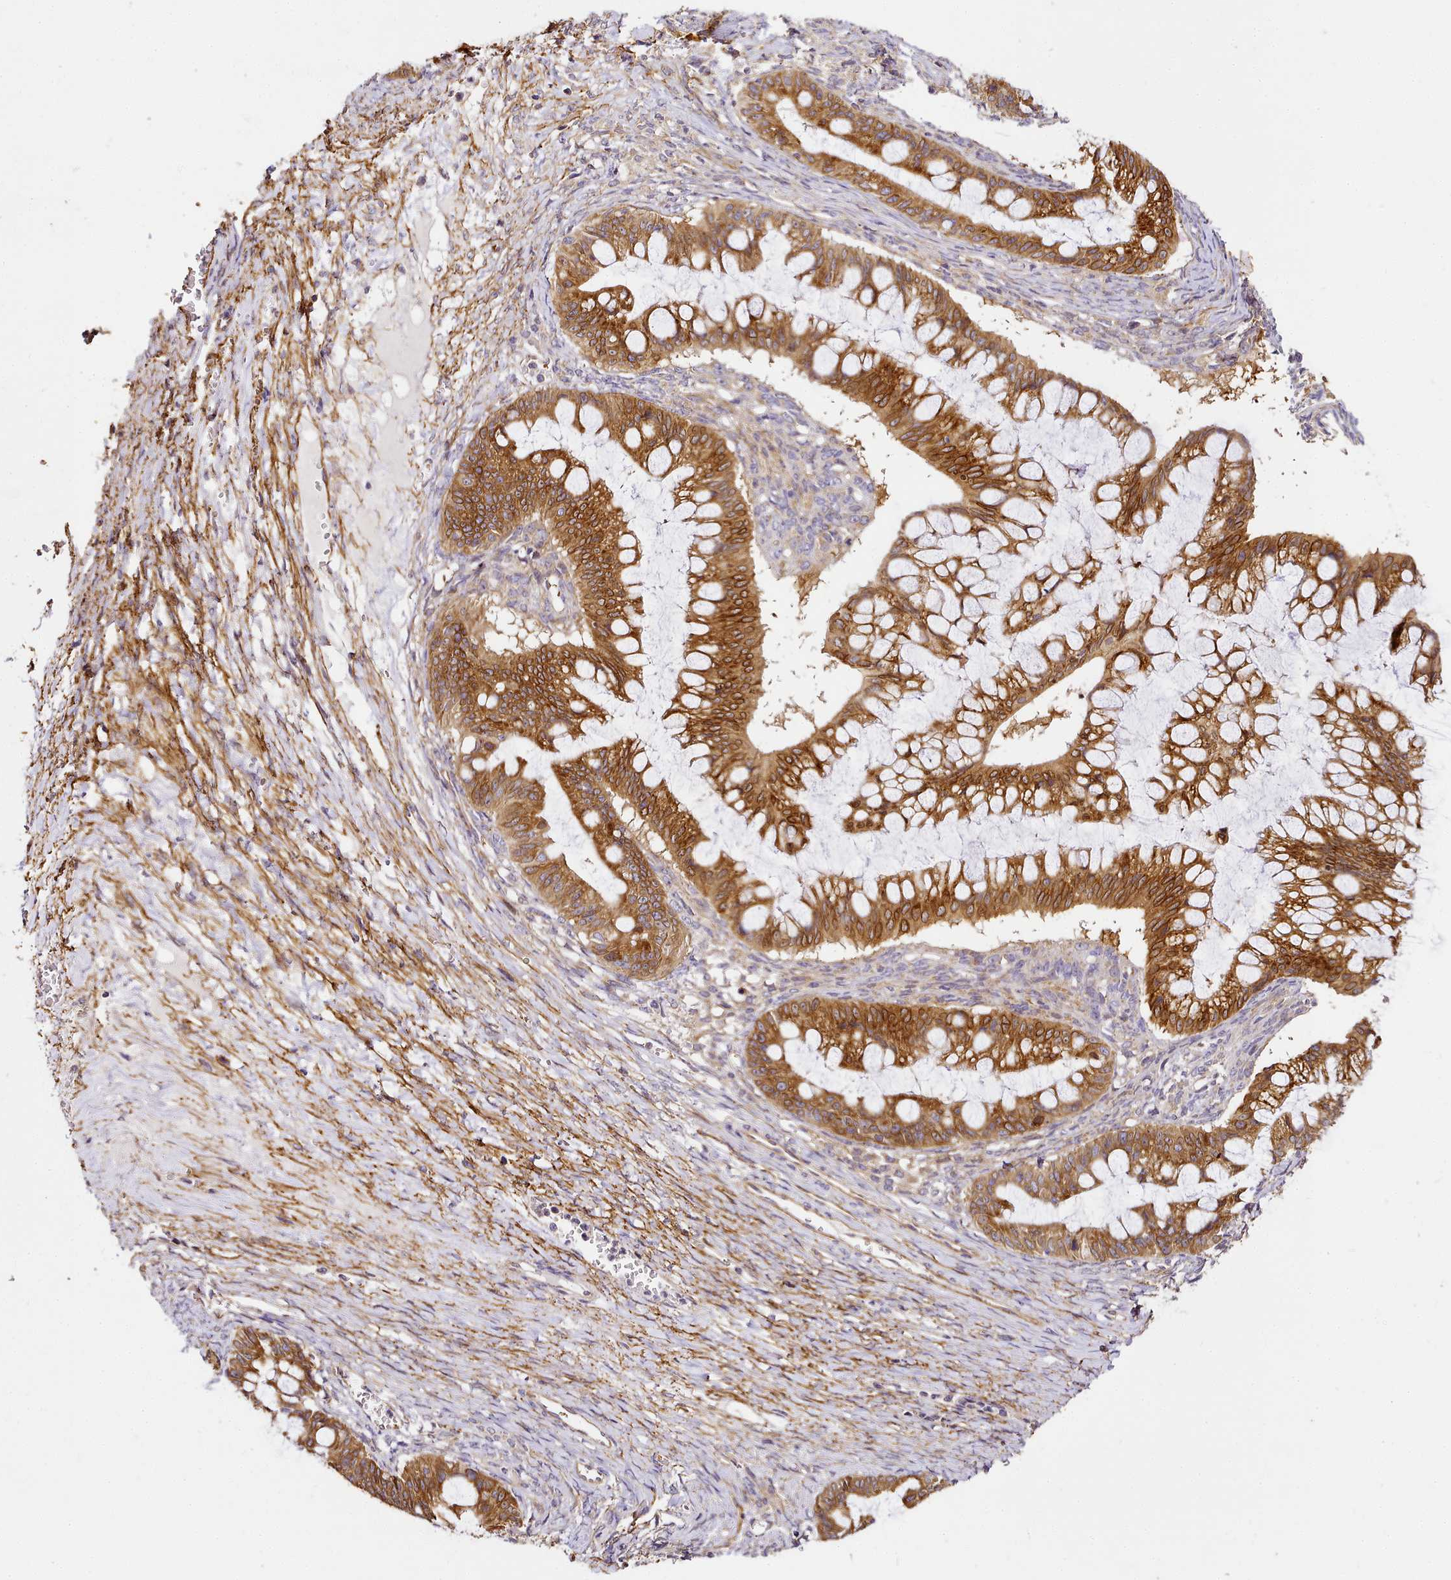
{"staining": {"intensity": "strong", "quantity": ">75%", "location": "cytoplasmic/membranous"}, "tissue": "ovarian cancer", "cell_type": "Tumor cells", "image_type": "cancer", "snomed": [{"axis": "morphology", "description": "Cystadenocarcinoma, mucinous, NOS"}, {"axis": "topography", "description": "Ovary"}], "caption": "A high amount of strong cytoplasmic/membranous expression is seen in about >75% of tumor cells in ovarian cancer (mucinous cystadenocarcinoma) tissue. (DAB (3,3'-diaminobenzidine) IHC with brightfield microscopy, high magnification).", "gene": "NBPF1", "patient": {"sex": "female", "age": 73}}